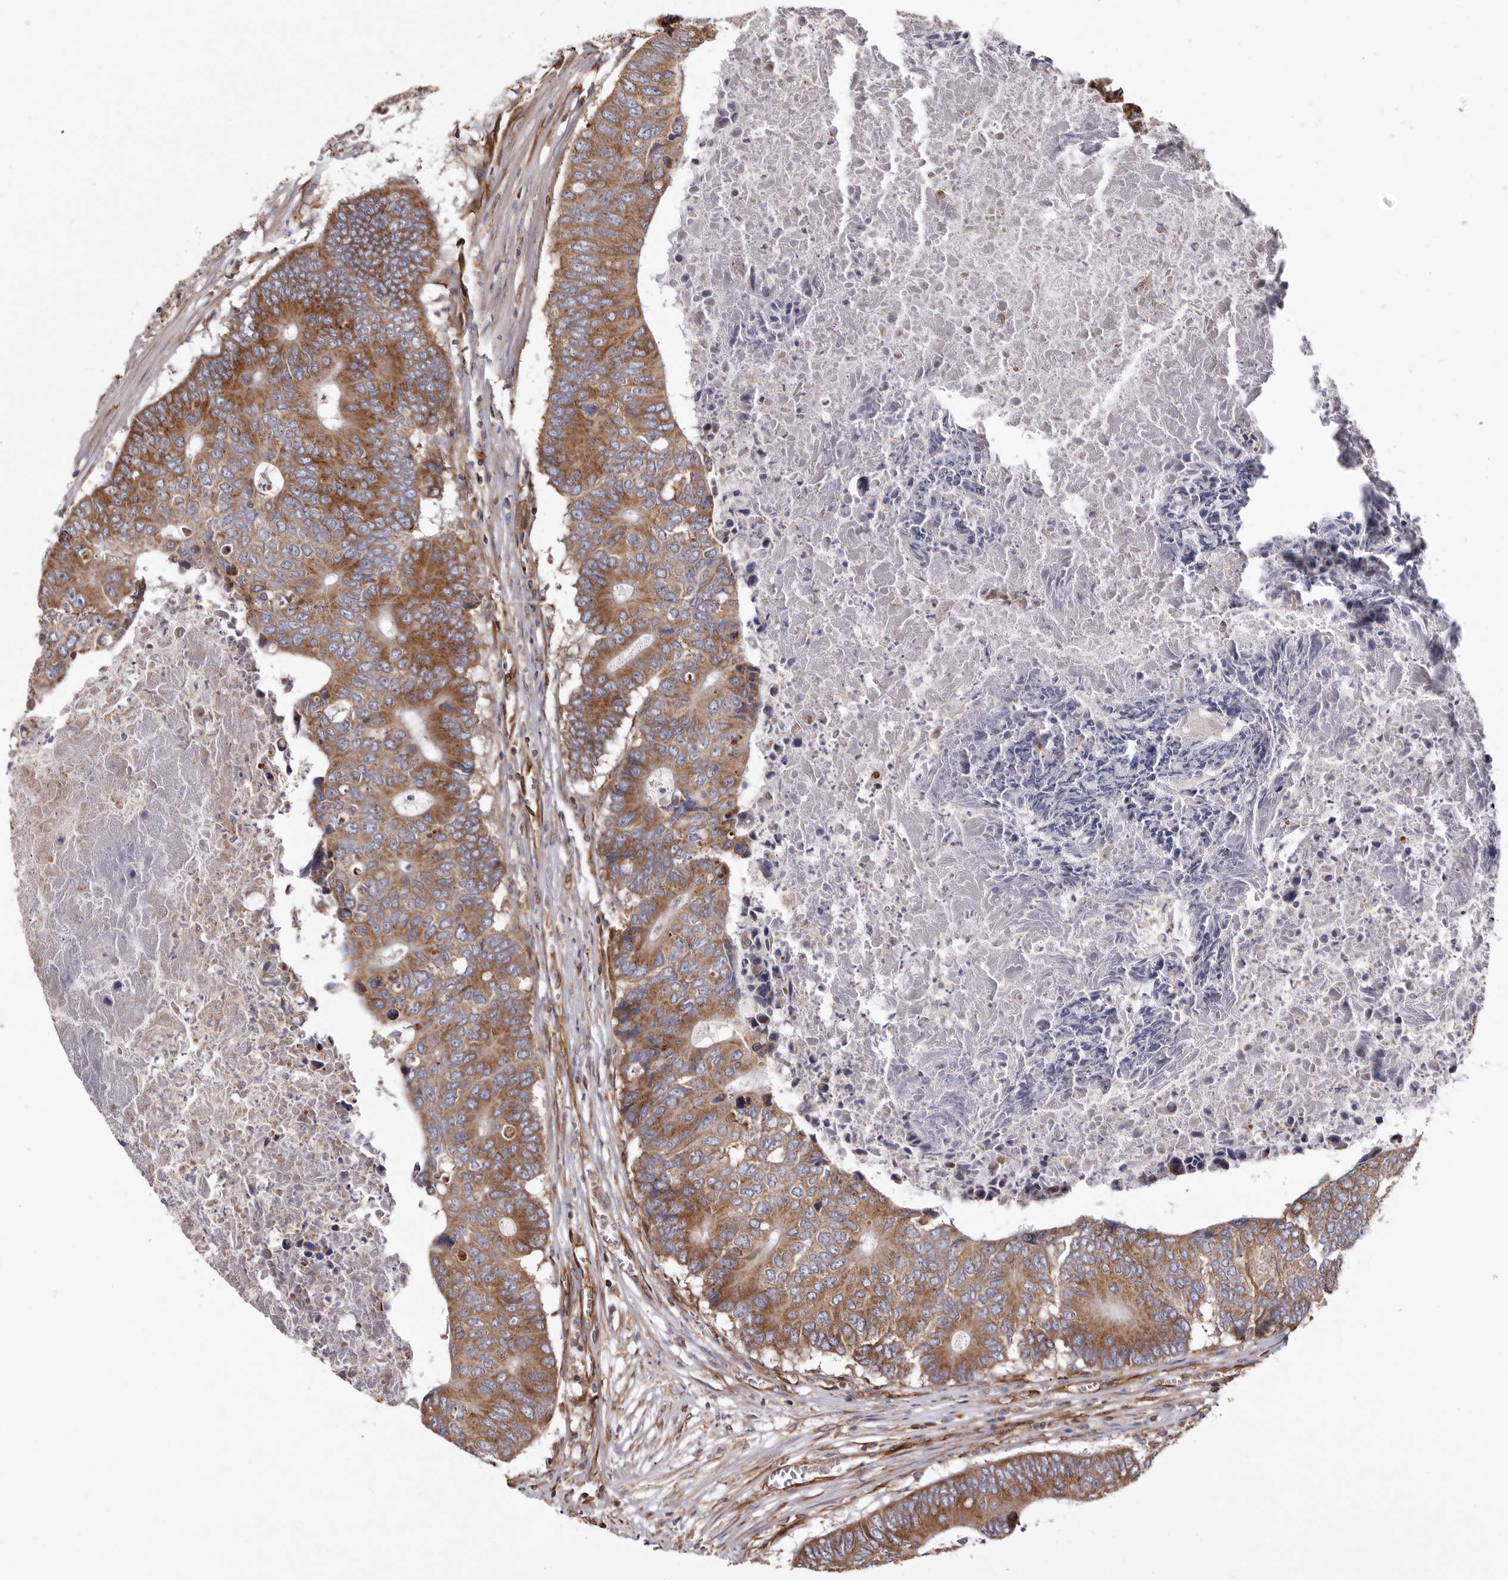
{"staining": {"intensity": "moderate", "quantity": ">75%", "location": "cytoplasmic/membranous"}, "tissue": "colorectal cancer", "cell_type": "Tumor cells", "image_type": "cancer", "snomed": [{"axis": "morphology", "description": "Adenocarcinoma, NOS"}, {"axis": "topography", "description": "Colon"}], "caption": "The histopathology image displays staining of adenocarcinoma (colorectal), revealing moderate cytoplasmic/membranous protein staining (brown color) within tumor cells. (IHC, brightfield microscopy, high magnification).", "gene": "COQ8B", "patient": {"sex": "male", "age": 87}}